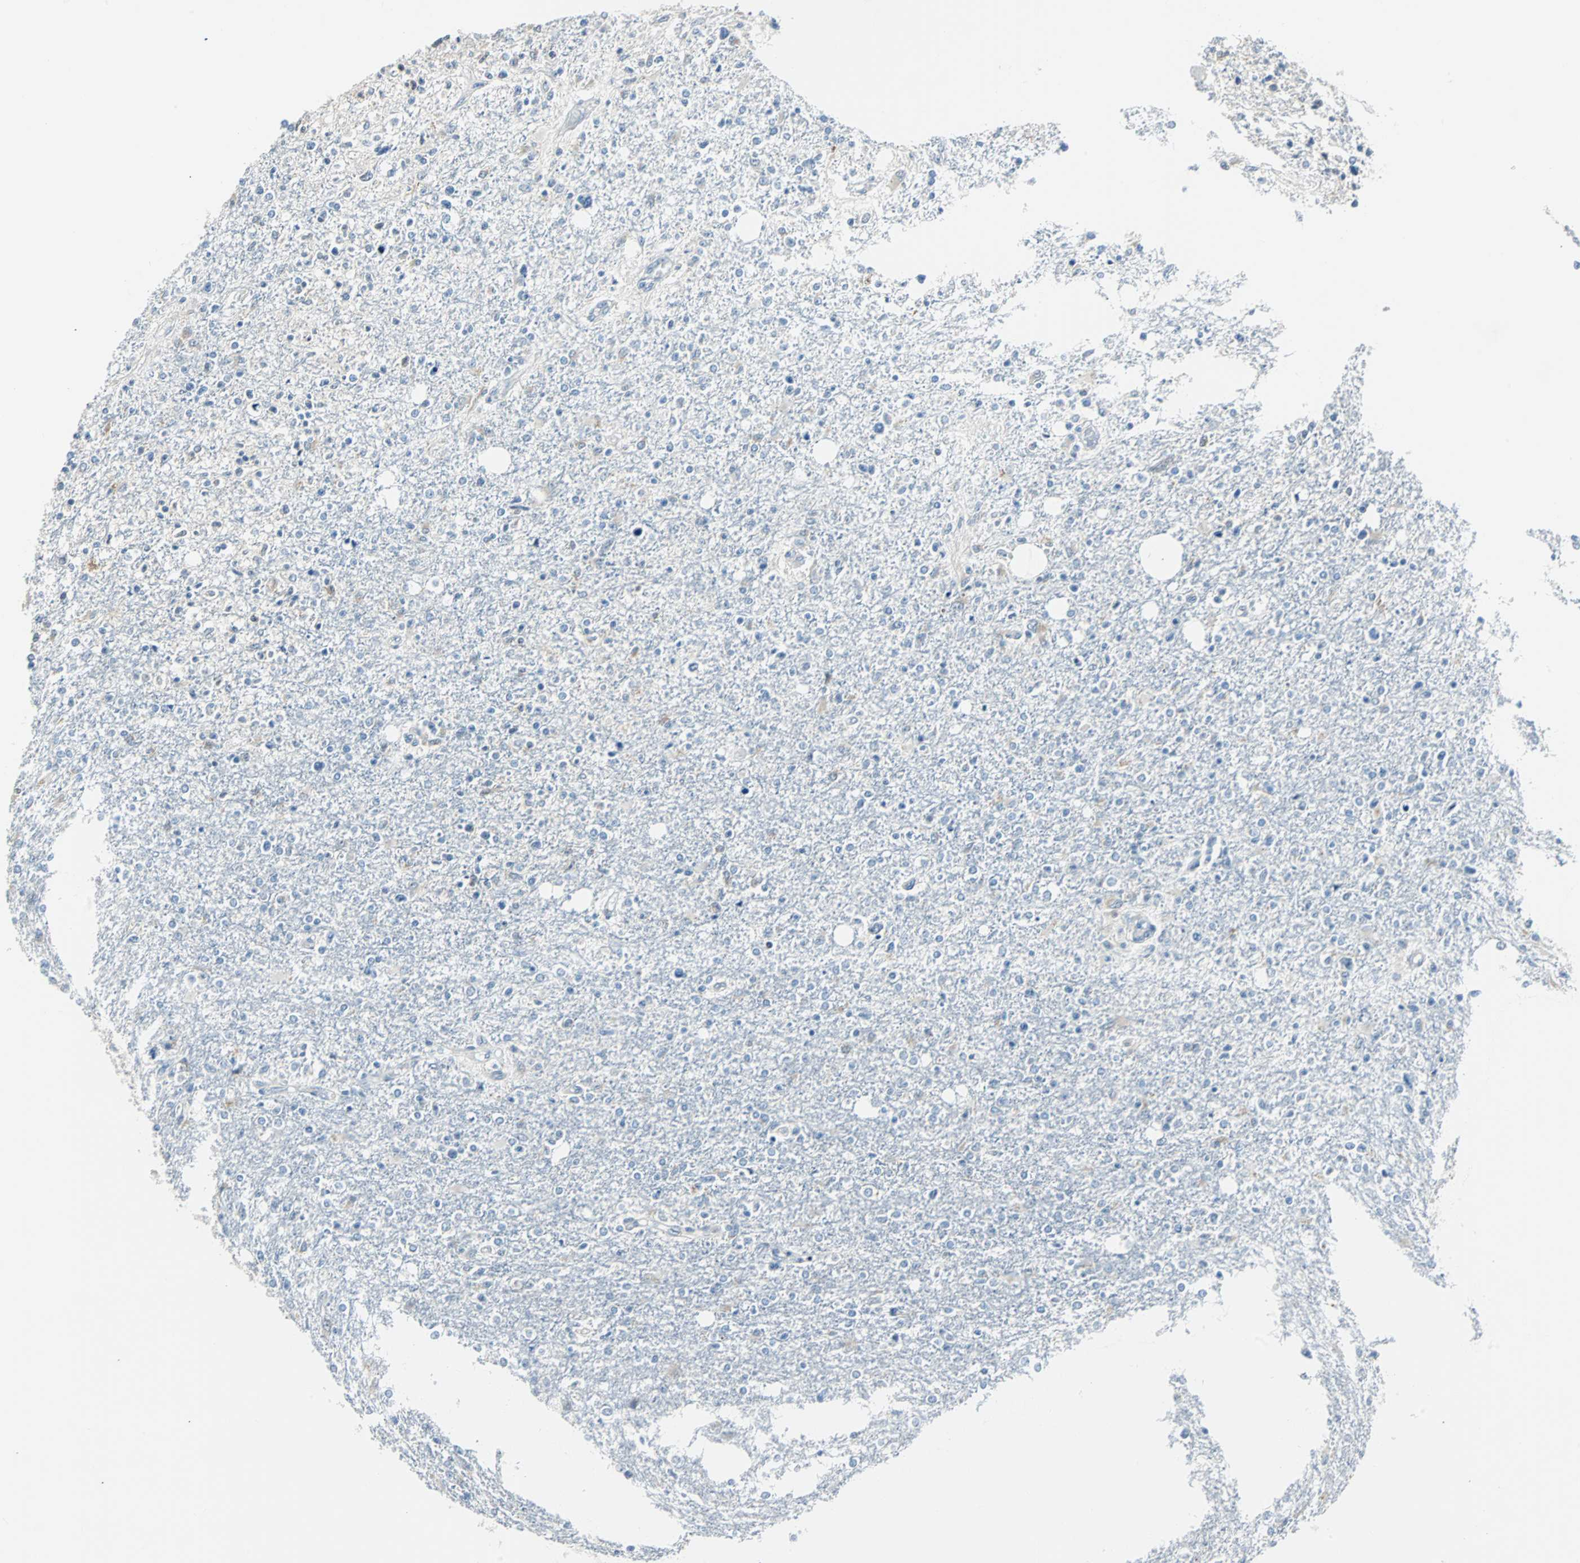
{"staining": {"intensity": "negative", "quantity": "none", "location": "none"}, "tissue": "glioma", "cell_type": "Tumor cells", "image_type": "cancer", "snomed": [{"axis": "morphology", "description": "Glioma, malignant, High grade"}, {"axis": "topography", "description": "Cerebral cortex"}], "caption": "Glioma was stained to show a protein in brown. There is no significant positivity in tumor cells. (Stains: DAB IHC with hematoxylin counter stain, Microscopy: brightfield microscopy at high magnification).", "gene": "SOX30", "patient": {"sex": "male", "age": 76}}